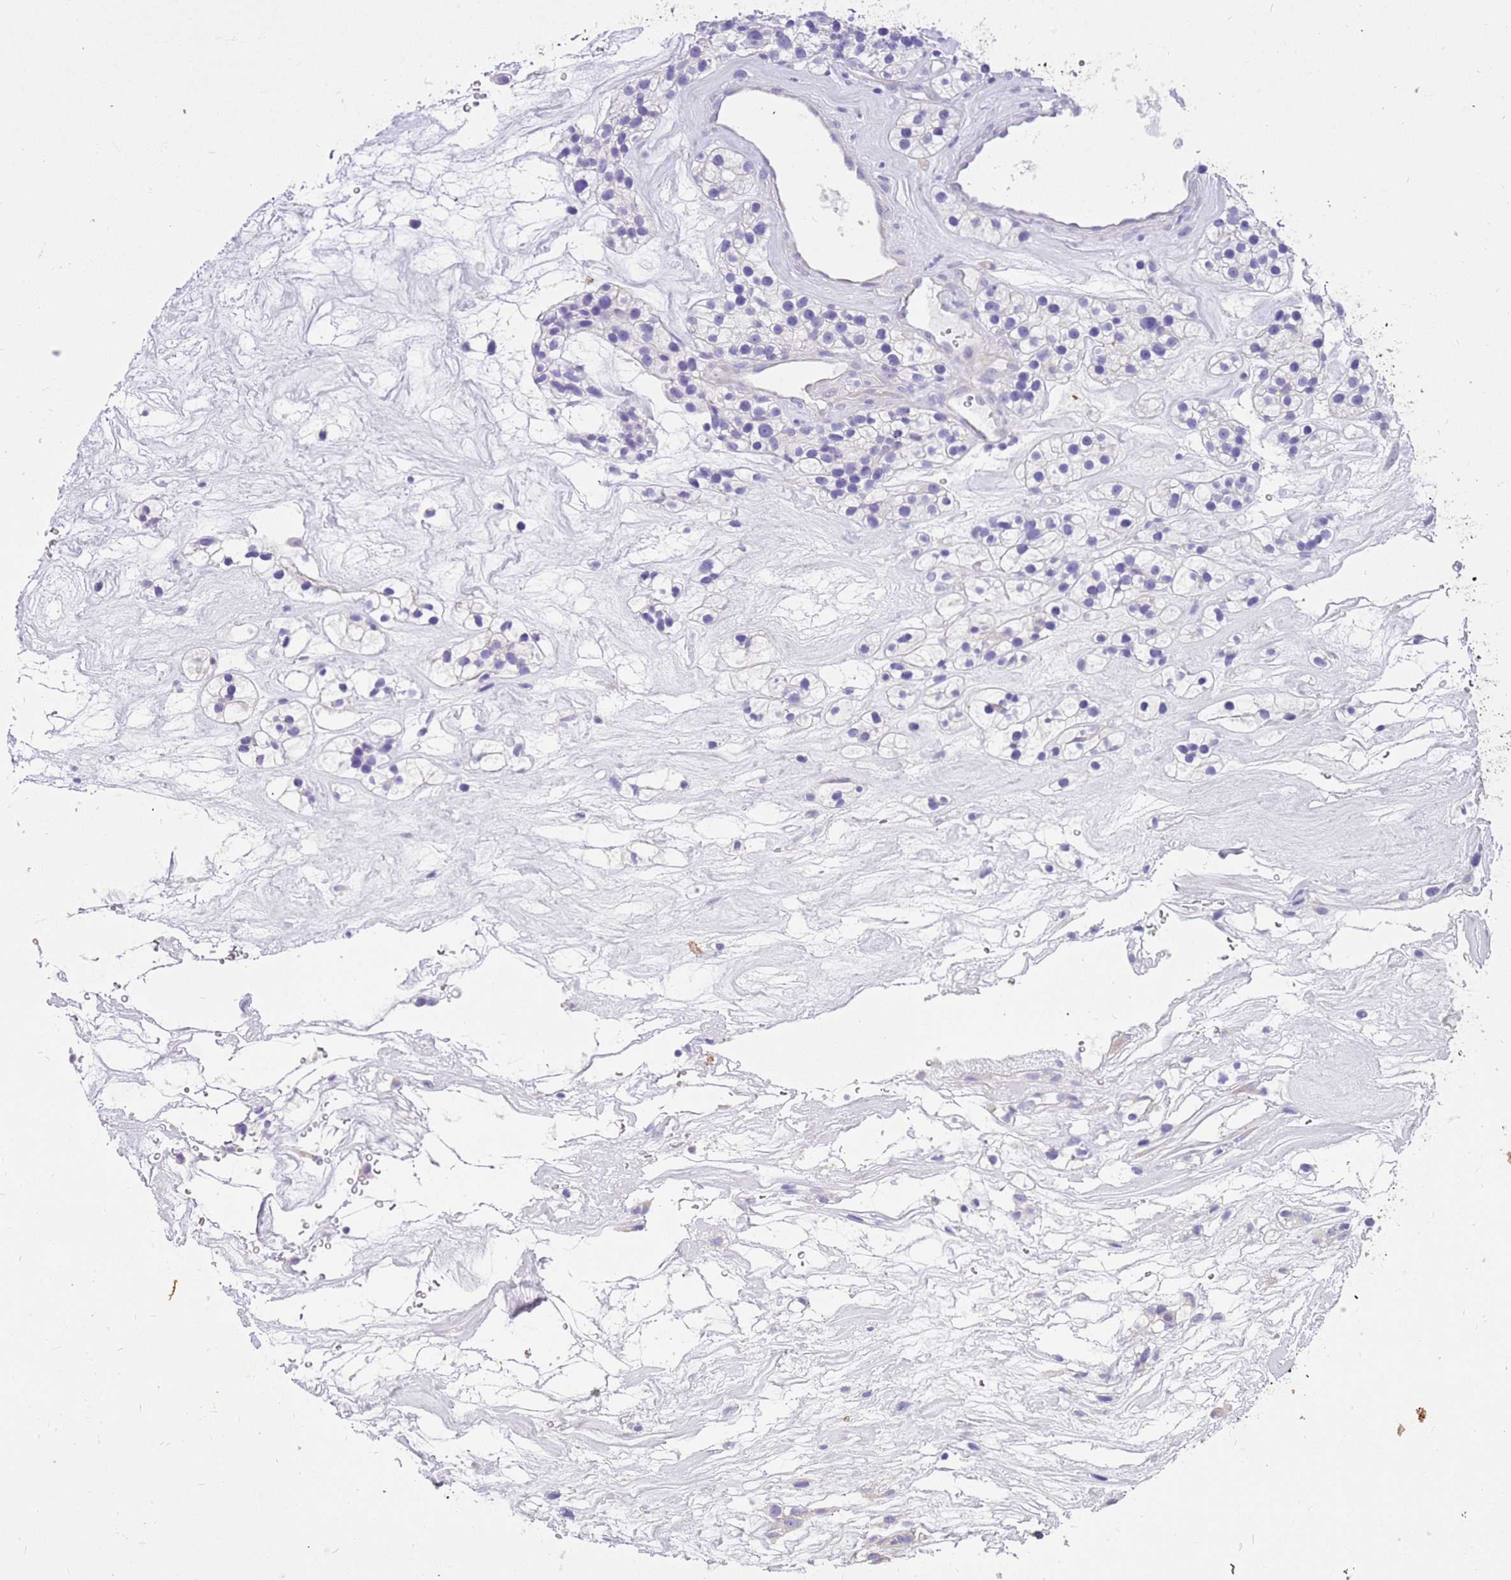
{"staining": {"intensity": "negative", "quantity": "none", "location": "none"}, "tissue": "renal cancer", "cell_type": "Tumor cells", "image_type": "cancer", "snomed": [{"axis": "morphology", "description": "Adenocarcinoma, NOS"}, {"axis": "topography", "description": "Kidney"}], "caption": "A micrograph of human adenocarcinoma (renal) is negative for staining in tumor cells.", "gene": "R3HDM4", "patient": {"sex": "female", "age": 57}}